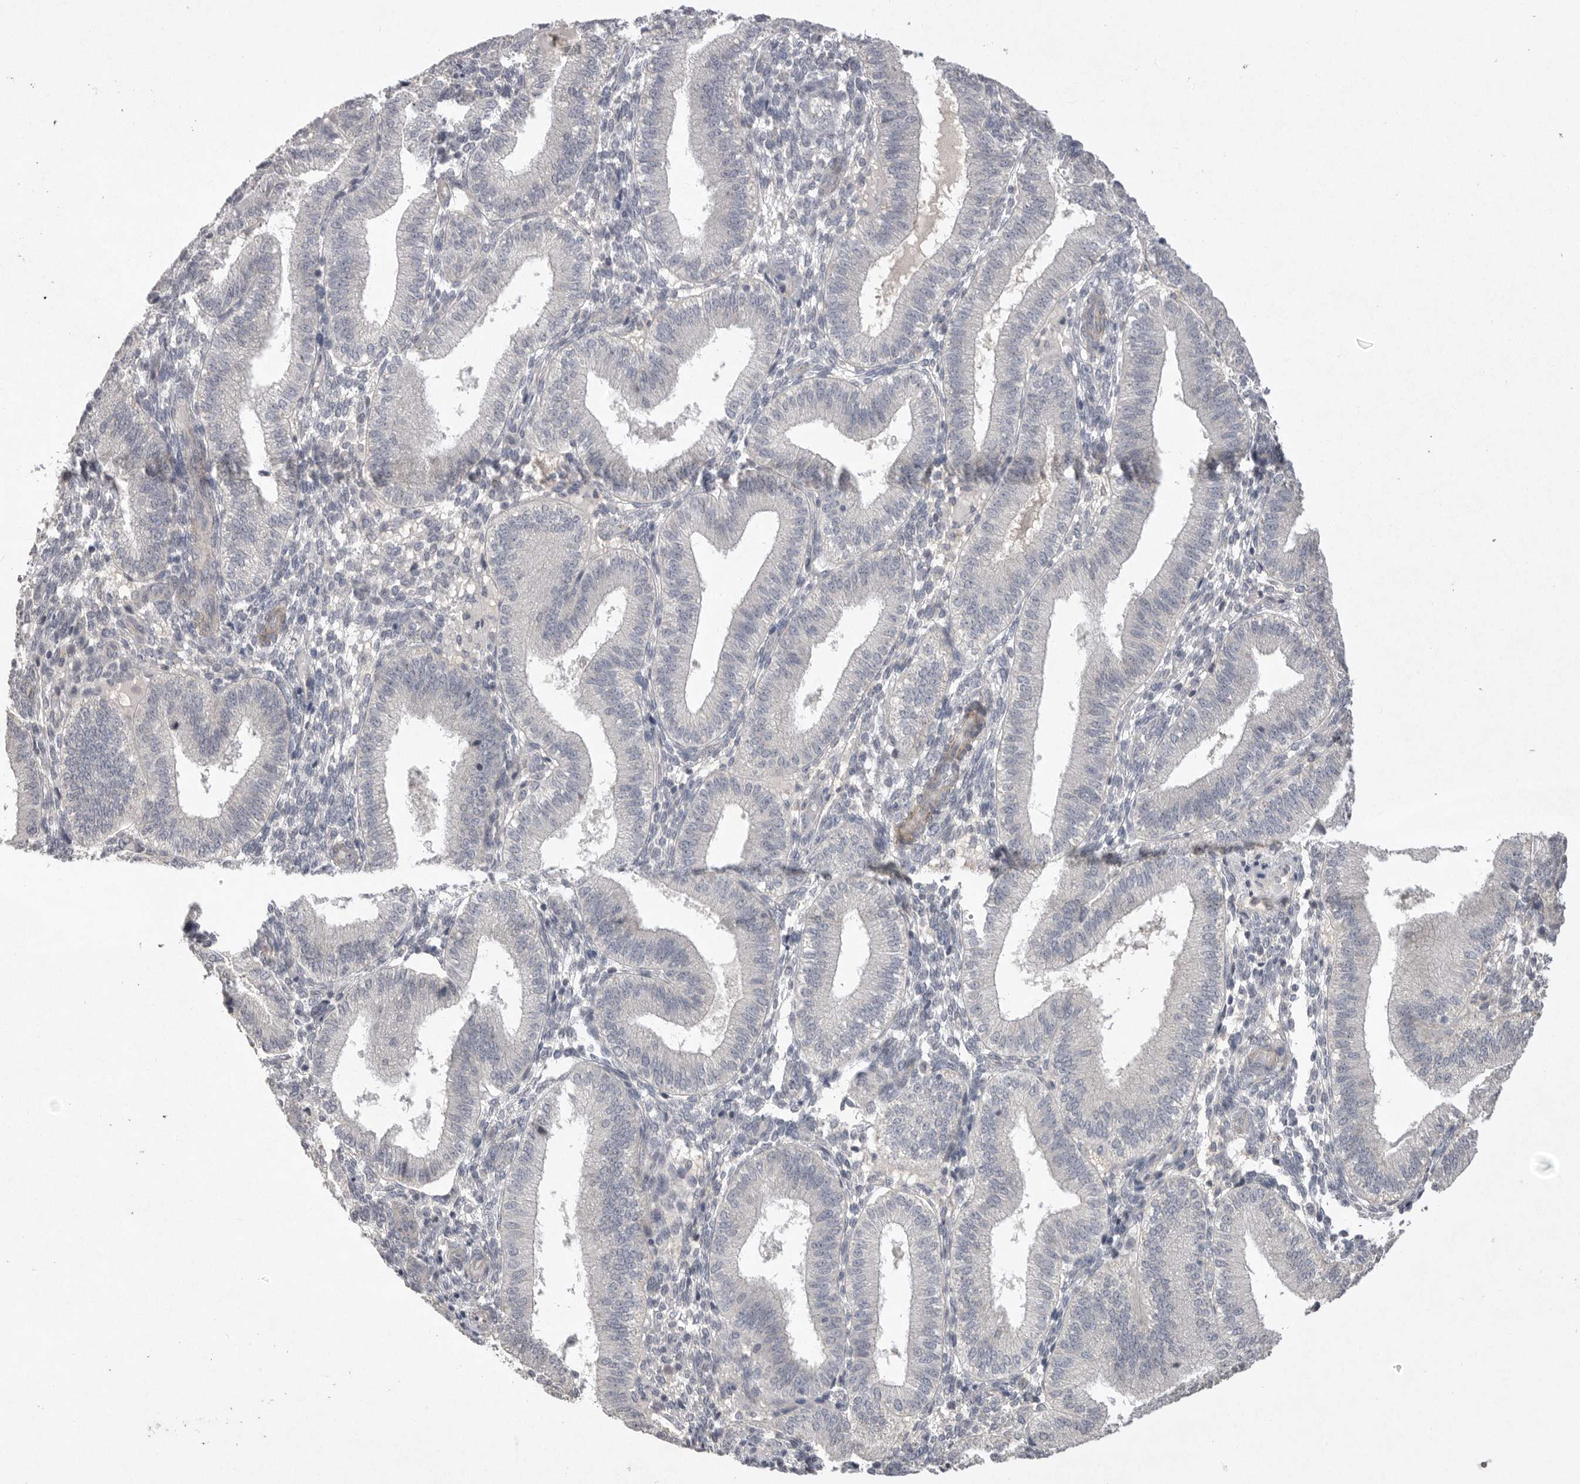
{"staining": {"intensity": "negative", "quantity": "none", "location": "none"}, "tissue": "endometrium", "cell_type": "Cells in endometrial stroma", "image_type": "normal", "snomed": [{"axis": "morphology", "description": "Normal tissue, NOS"}, {"axis": "topography", "description": "Endometrium"}], "caption": "Immunohistochemistry (IHC) of normal endometrium reveals no positivity in cells in endometrial stroma.", "gene": "VANGL2", "patient": {"sex": "female", "age": 39}}